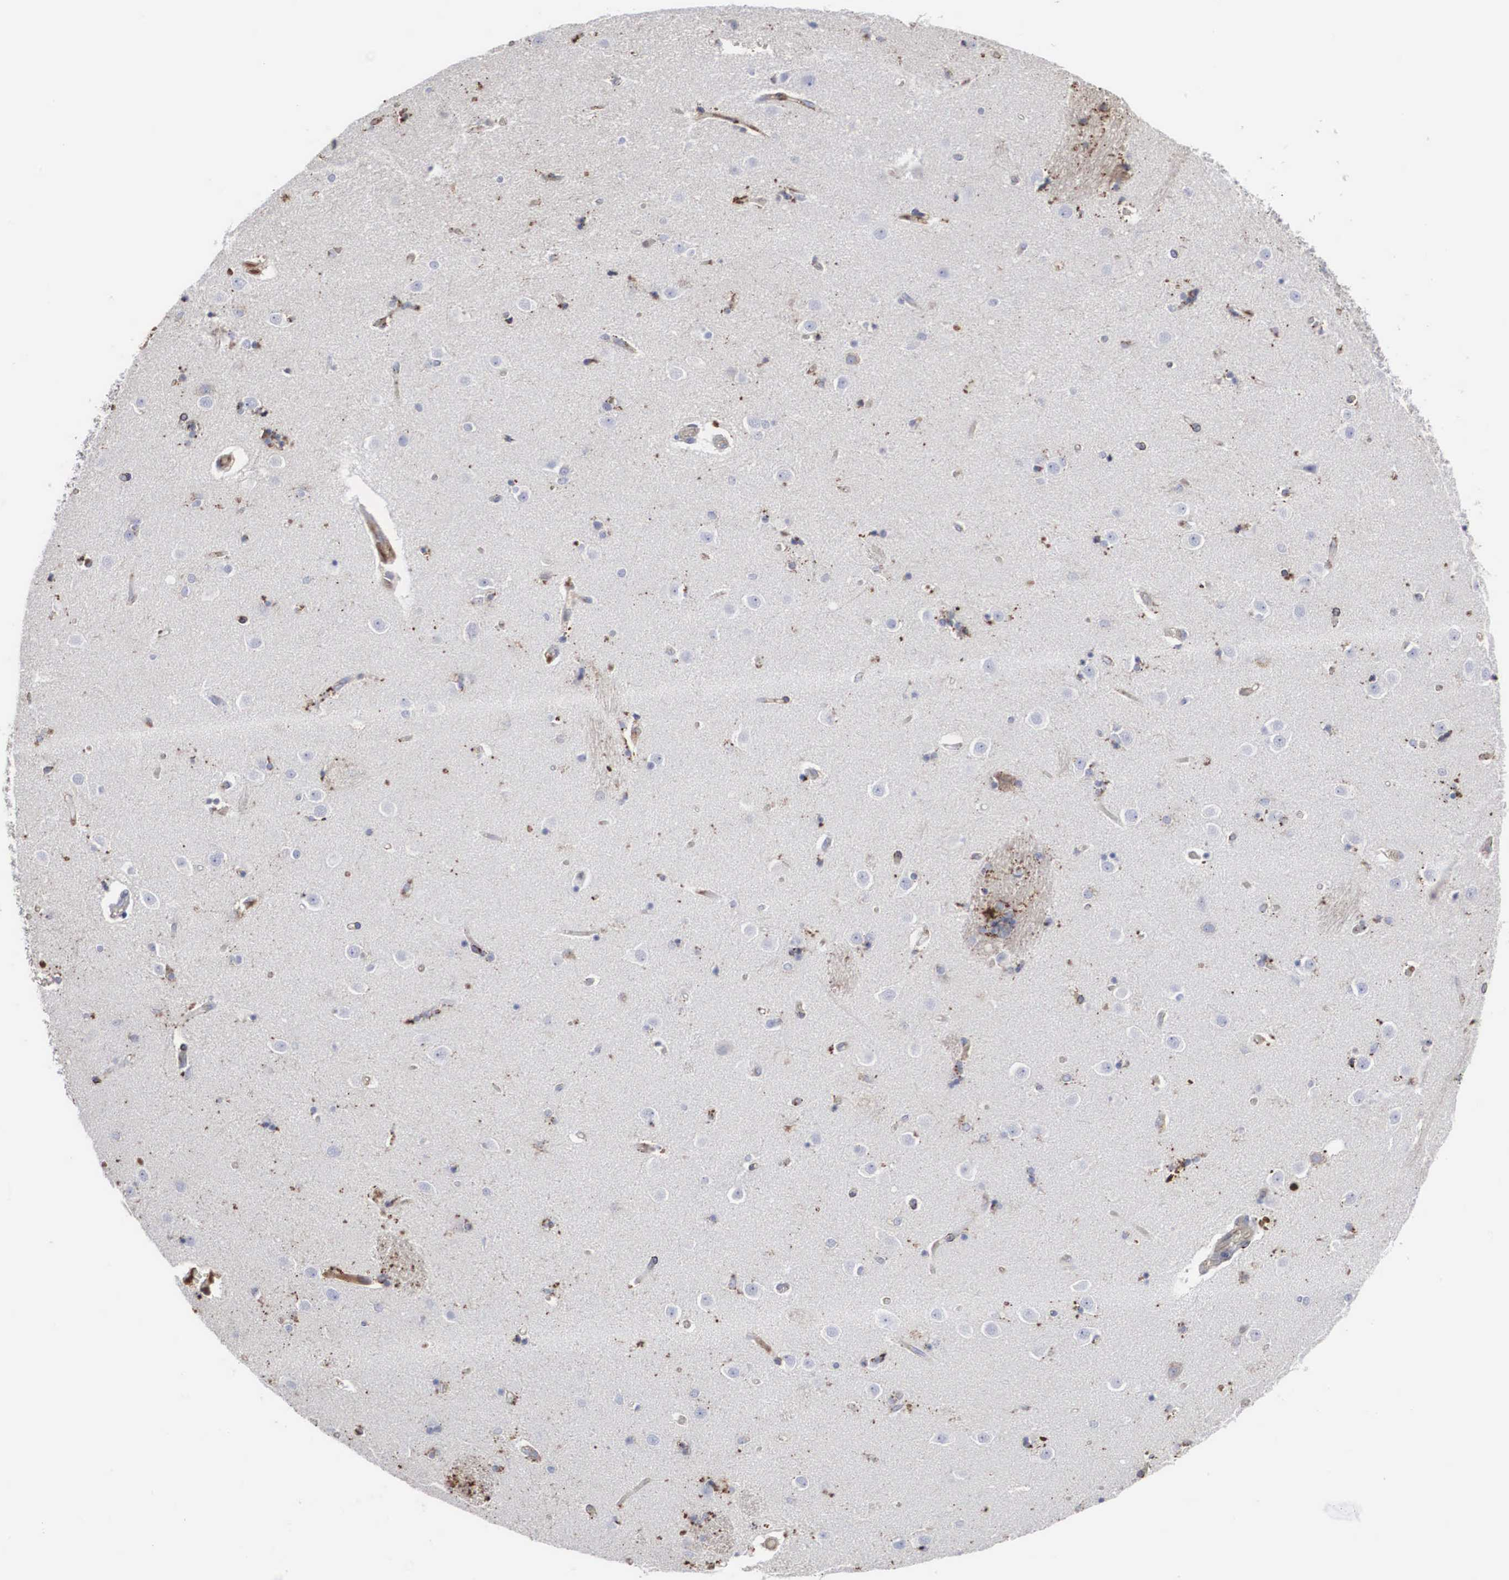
{"staining": {"intensity": "moderate", "quantity": "25%-75%", "location": "cytoplasmic/membranous"}, "tissue": "caudate", "cell_type": "Glial cells", "image_type": "normal", "snomed": [{"axis": "morphology", "description": "Normal tissue, NOS"}, {"axis": "topography", "description": "Lateral ventricle wall"}], "caption": "Protein staining of benign caudate exhibits moderate cytoplasmic/membranous staining in about 25%-75% of glial cells.", "gene": "LGALS3BP", "patient": {"sex": "female", "age": 54}}